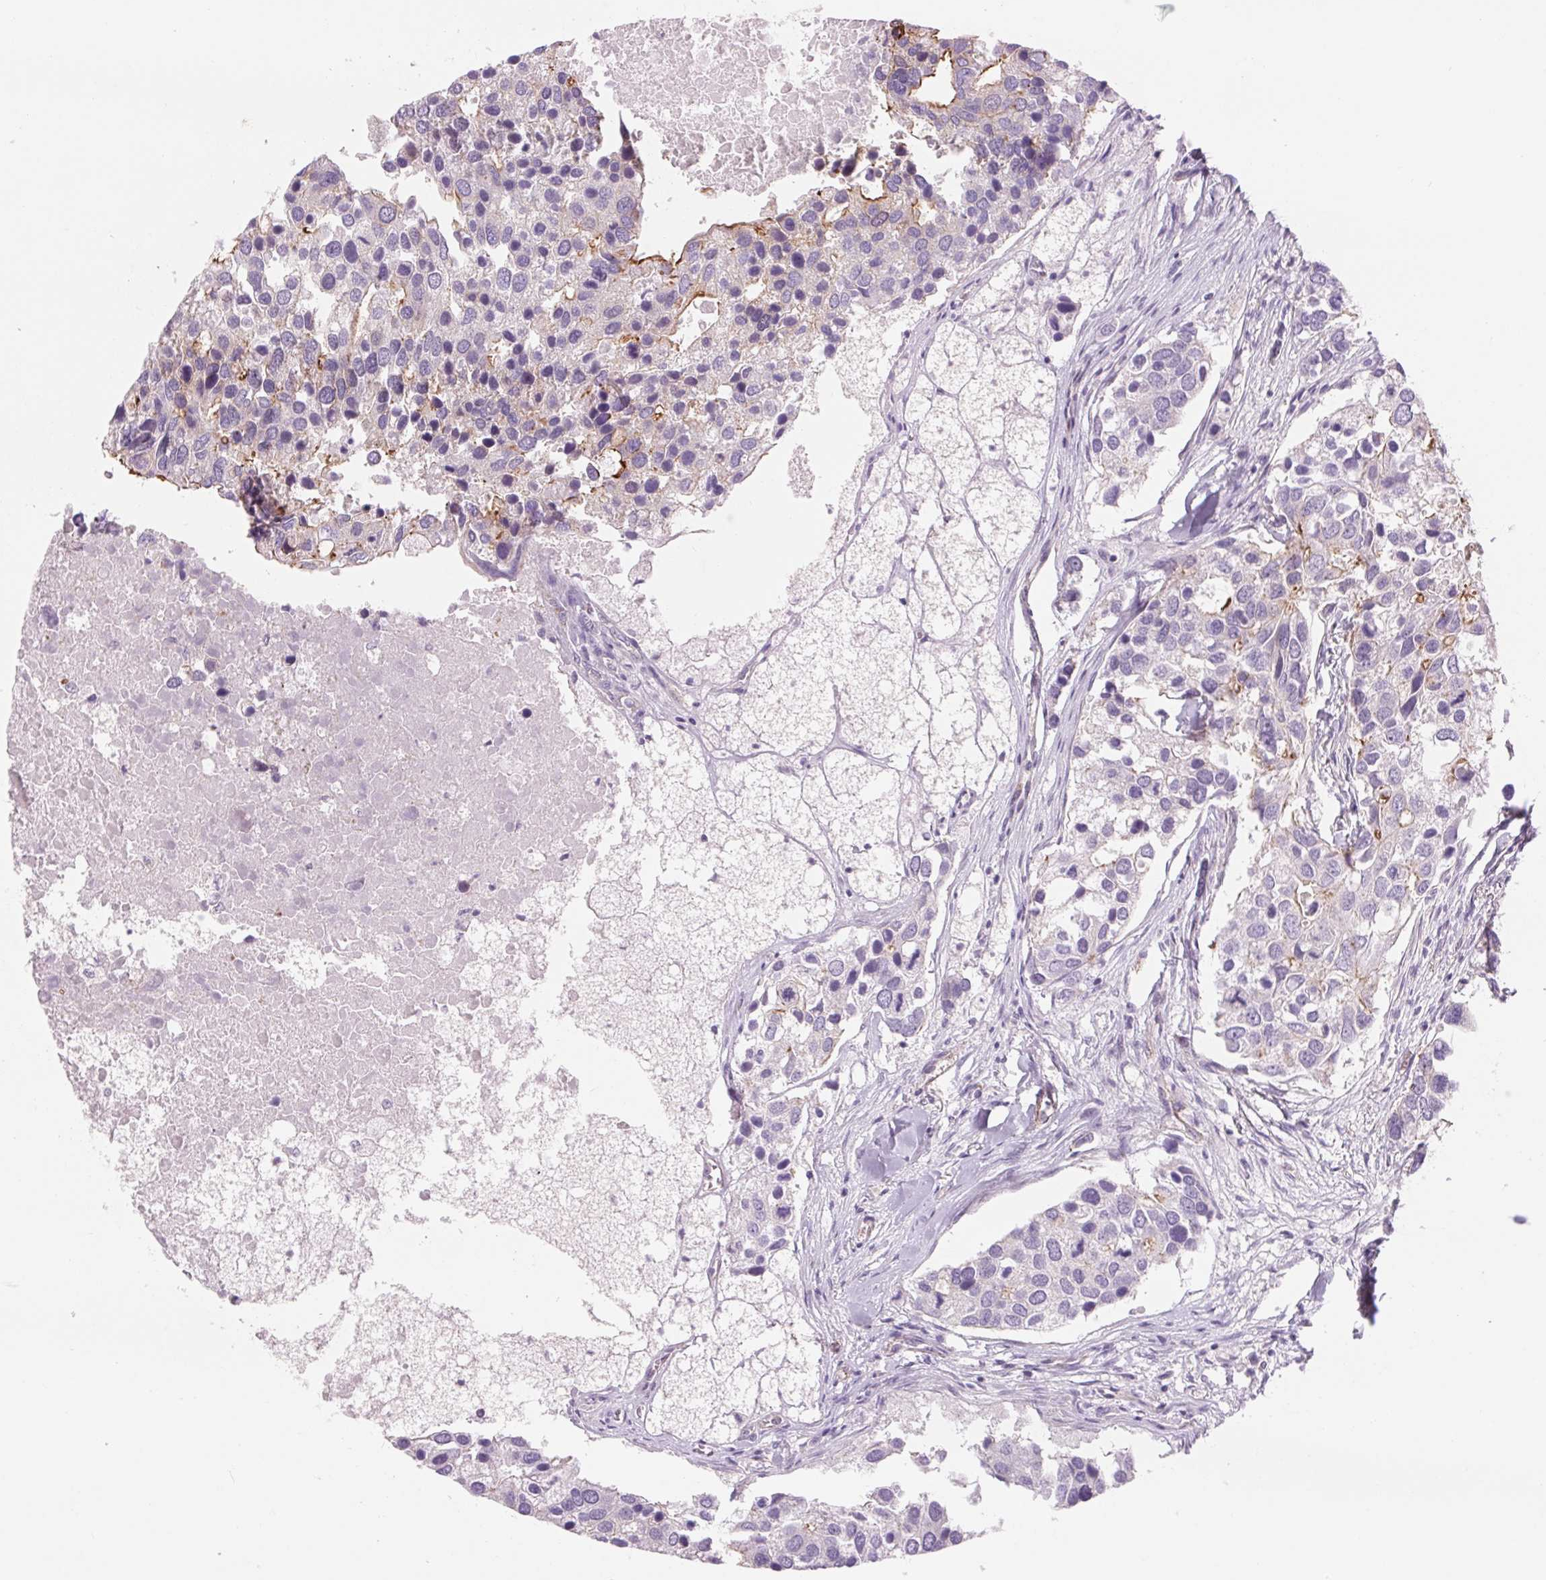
{"staining": {"intensity": "moderate", "quantity": "<25%", "location": "cytoplasmic/membranous"}, "tissue": "breast cancer", "cell_type": "Tumor cells", "image_type": "cancer", "snomed": [{"axis": "morphology", "description": "Duct carcinoma"}, {"axis": "topography", "description": "Breast"}], "caption": "A high-resolution histopathology image shows immunohistochemistry staining of breast infiltrating ductal carcinoma, which shows moderate cytoplasmic/membranous positivity in approximately <25% of tumor cells. (Brightfield microscopy of DAB IHC at high magnification).", "gene": "DIXDC1", "patient": {"sex": "female", "age": 83}}